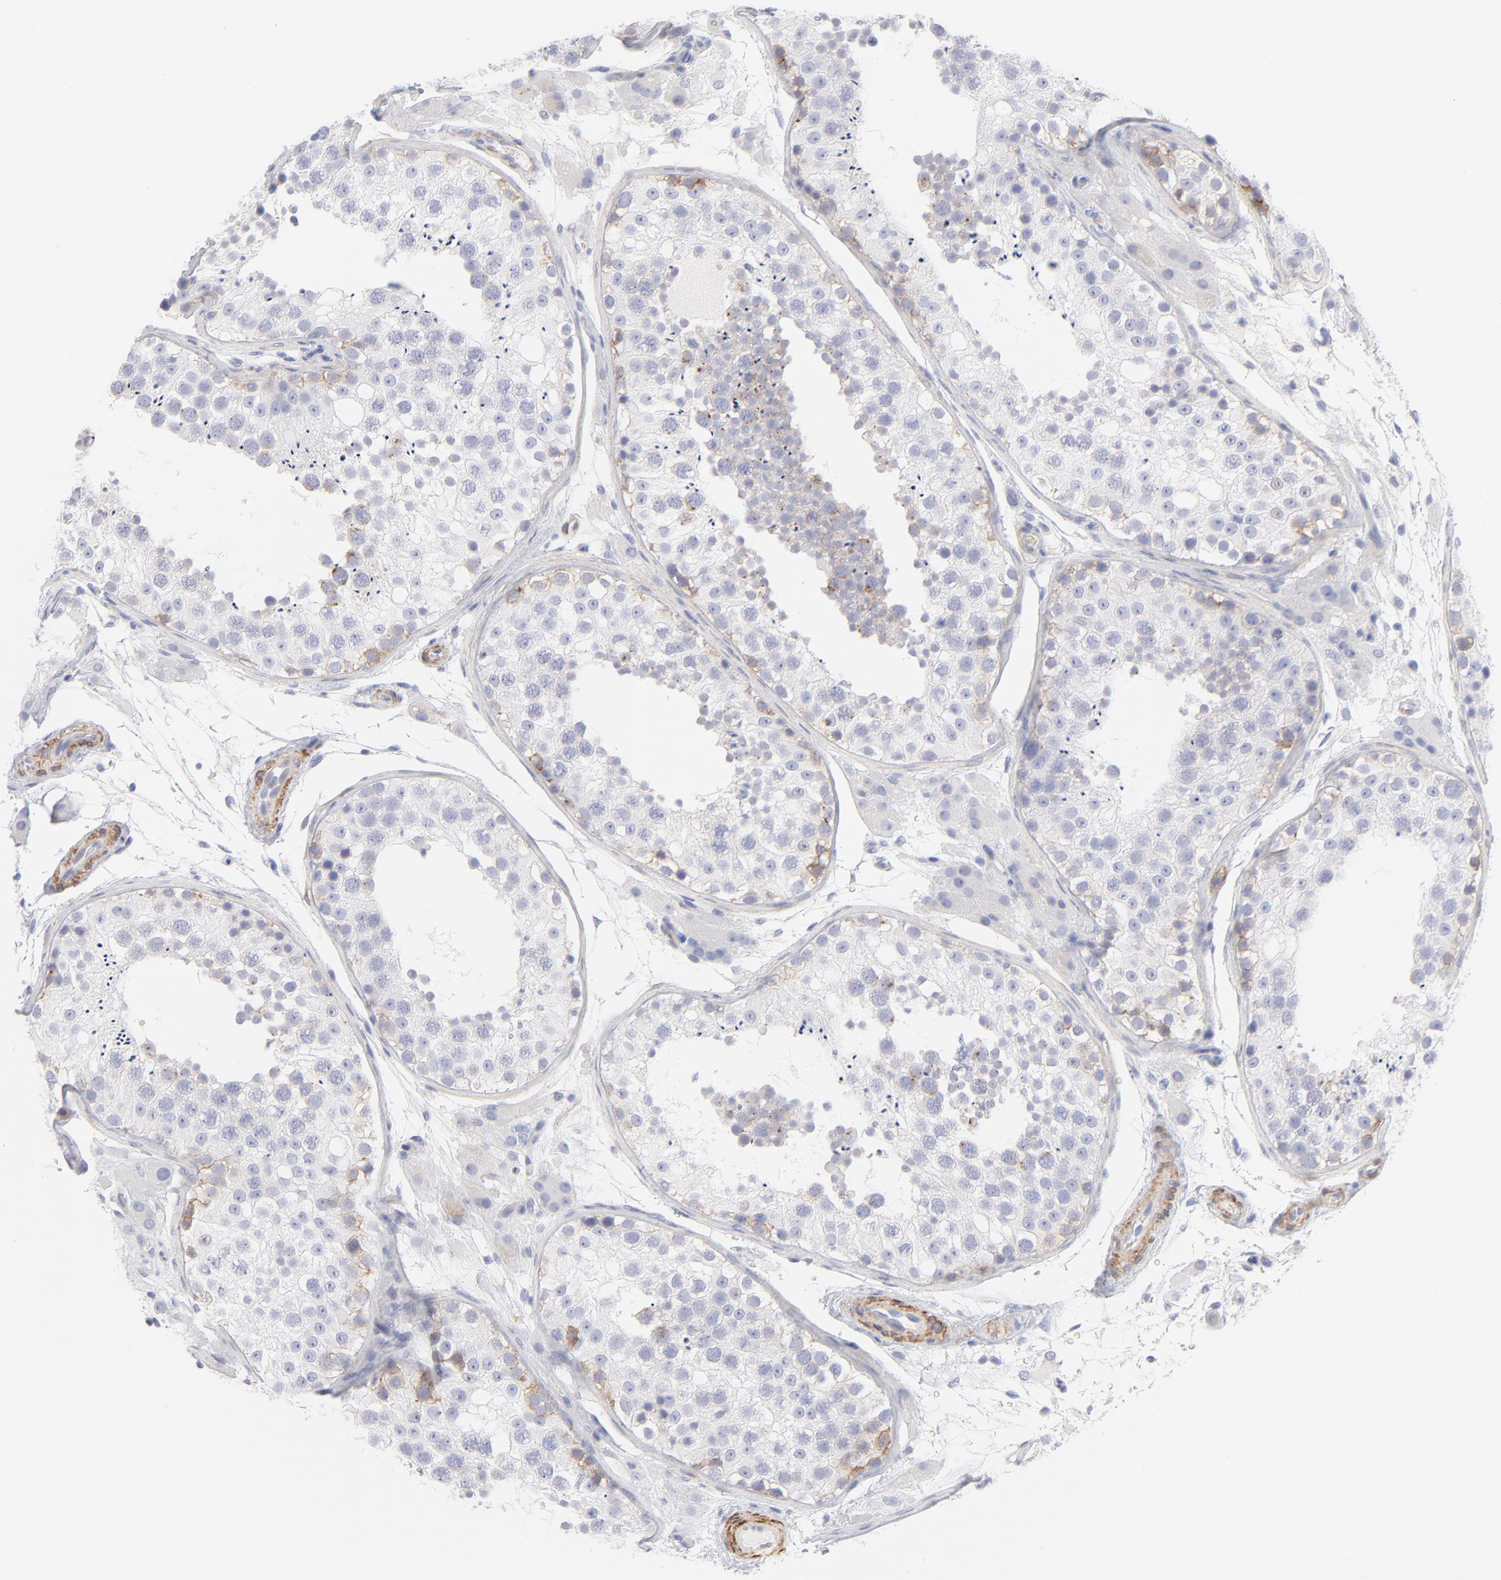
{"staining": {"intensity": "moderate", "quantity": "<25%", "location": "cytoplasmic/membranous"}, "tissue": "testis", "cell_type": "Cells in seminiferous ducts", "image_type": "normal", "snomed": [{"axis": "morphology", "description": "Normal tissue, NOS"}, {"axis": "topography", "description": "Testis"}], "caption": "Immunohistochemical staining of unremarkable human testis reveals low levels of moderate cytoplasmic/membranous positivity in about <25% of cells in seminiferous ducts. (DAB IHC, brown staining for protein, blue staining for nuclei).", "gene": "ACTA2", "patient": {"sex": "male", "age": 26}}